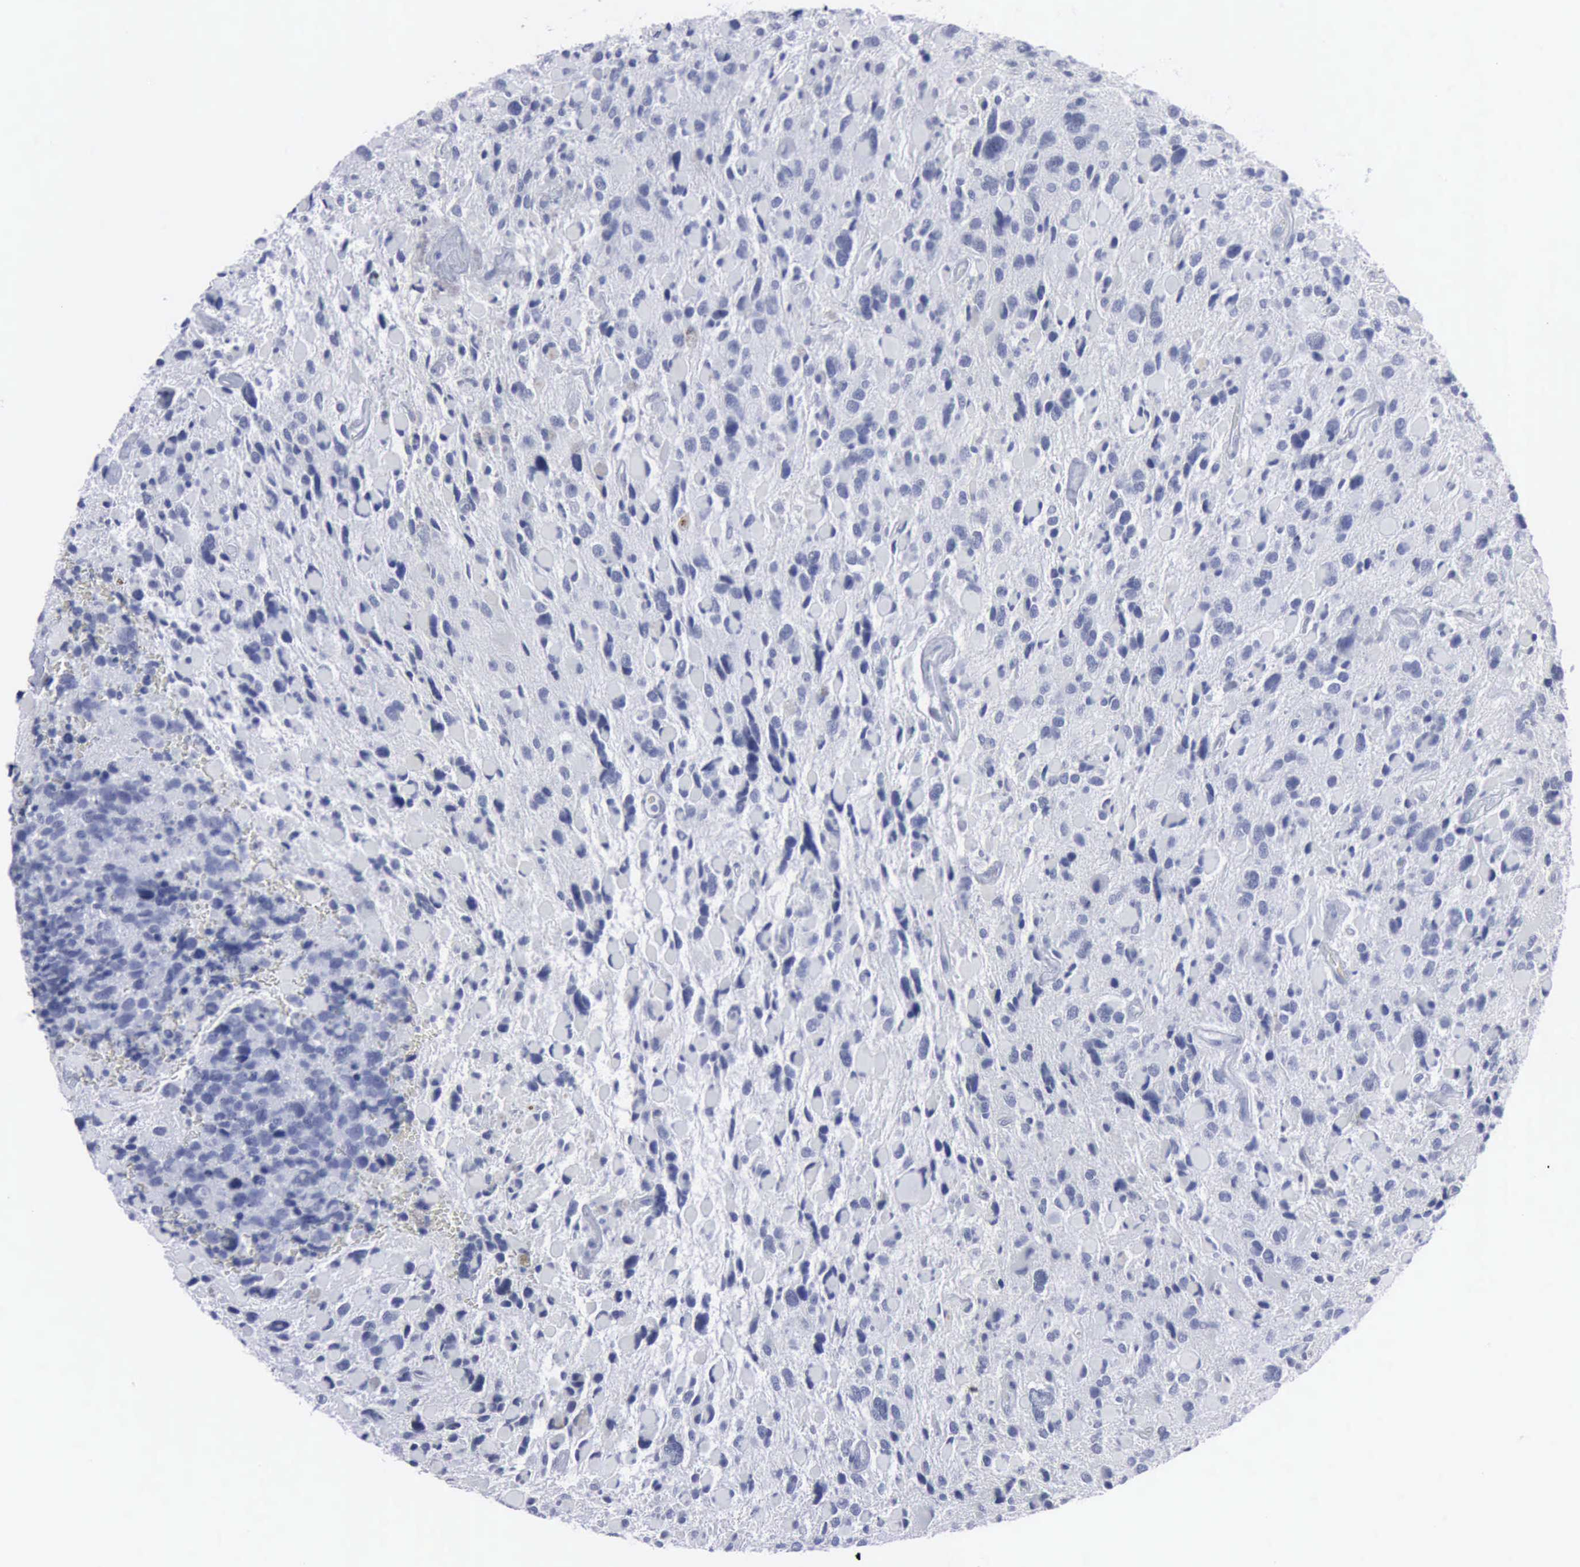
{"staining": {"intensity": "negative", "quantity": "none", "location": "none"}, "tissue": "glioma", "cell_type": "Tumor cells", "image_type": "cancer", "snomed": [{"axis": "morphology", "description": "Glioma, malignant, High grade"}, {"axis": "topography", "description": "Brain"}], "caption": "Malignant high-grade glioma was stained to show a protein in brown. There is no significant staining in tumor cells.", "gene": "VCAM1", "patient": {"sex": "female", "age": 37}}